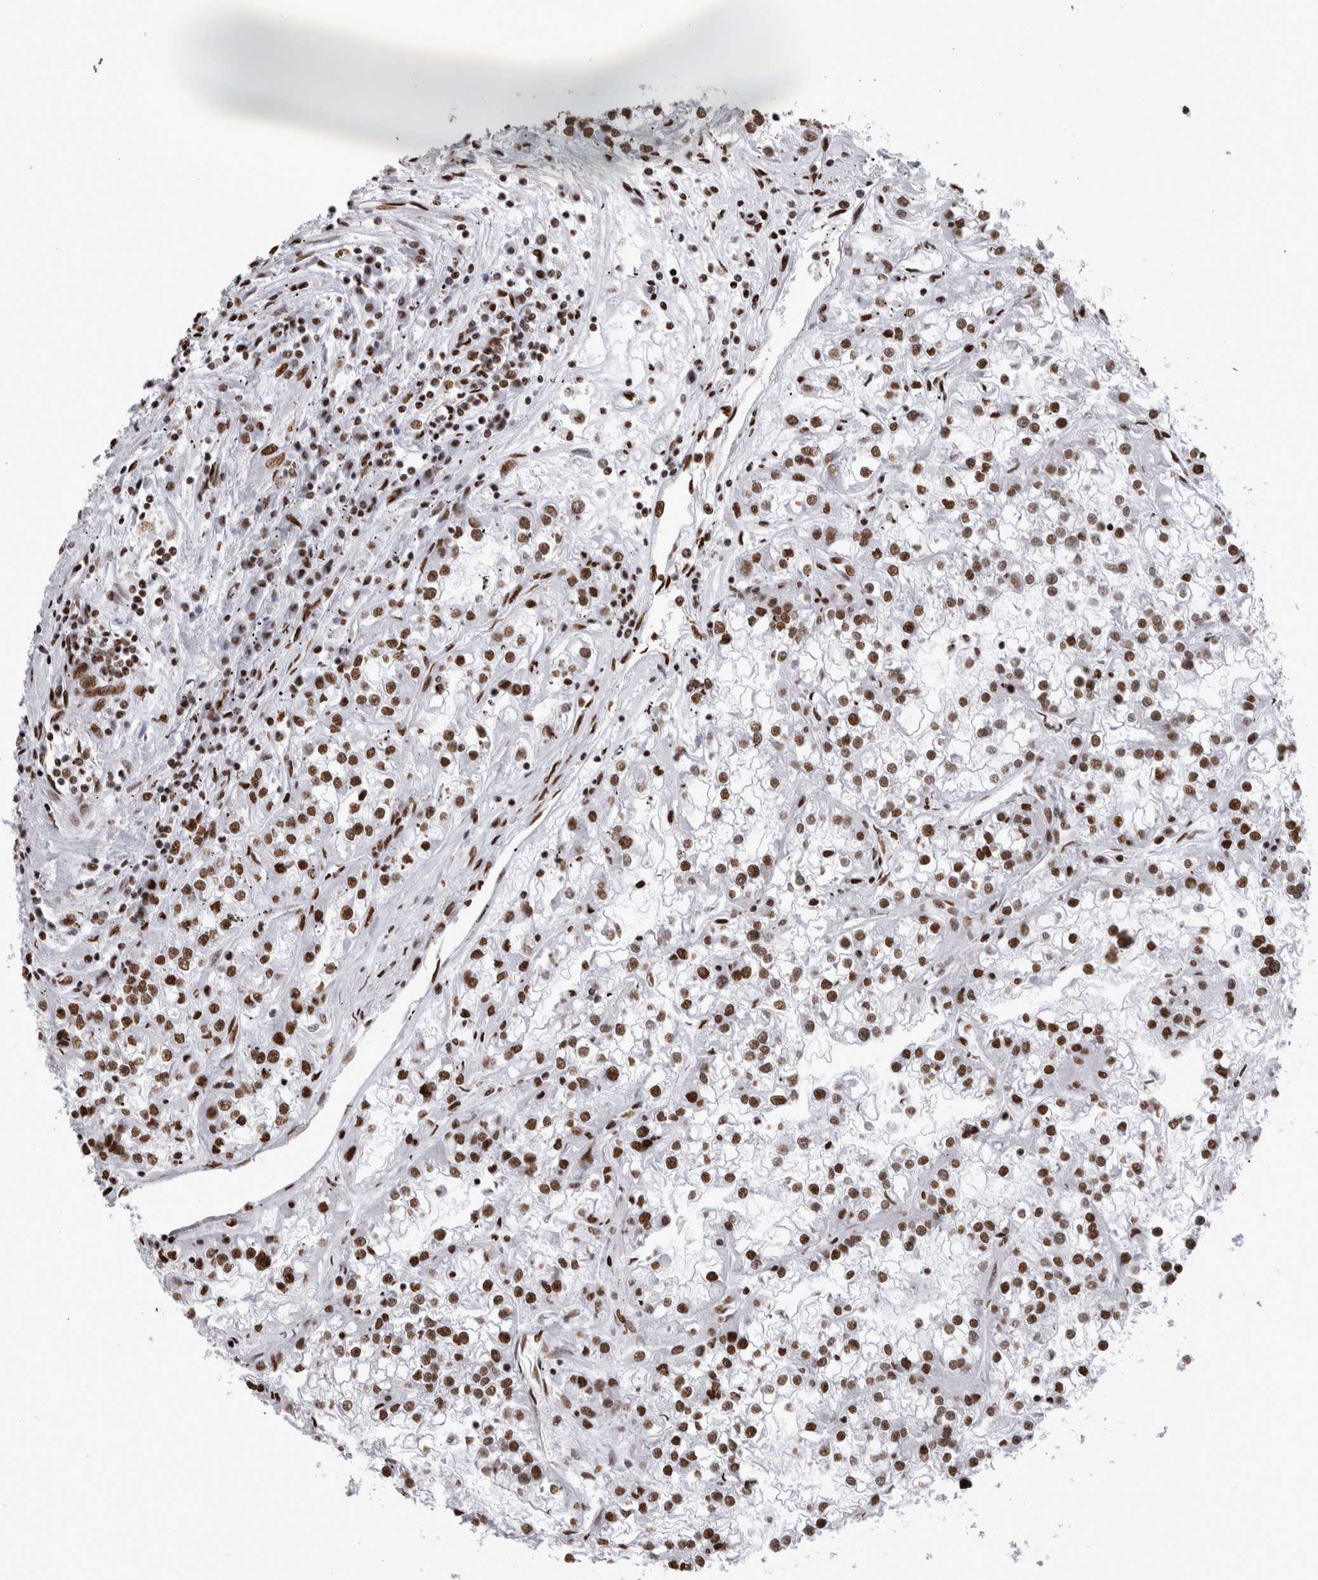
{"staining": {"intensity": "moderate", "quantity": ">75%", "location": "nuclear"}, "tissue": "renal cancer", "cell_type": "Tumor cells", "image_type": "cancer", "snomed": [{"axis": "morphology", "description": "Adenocarcinoma, NOS"}, {"axis": "topography", "description": "Kidney"}], "caption": "The immunohistochemical stain labels moderate nuclear expression in tumor cells of renal cancer (adenocarcinoma) tissue.", "gene": "HNRNPM", "patient": {"sex": "female", "age": 52}}